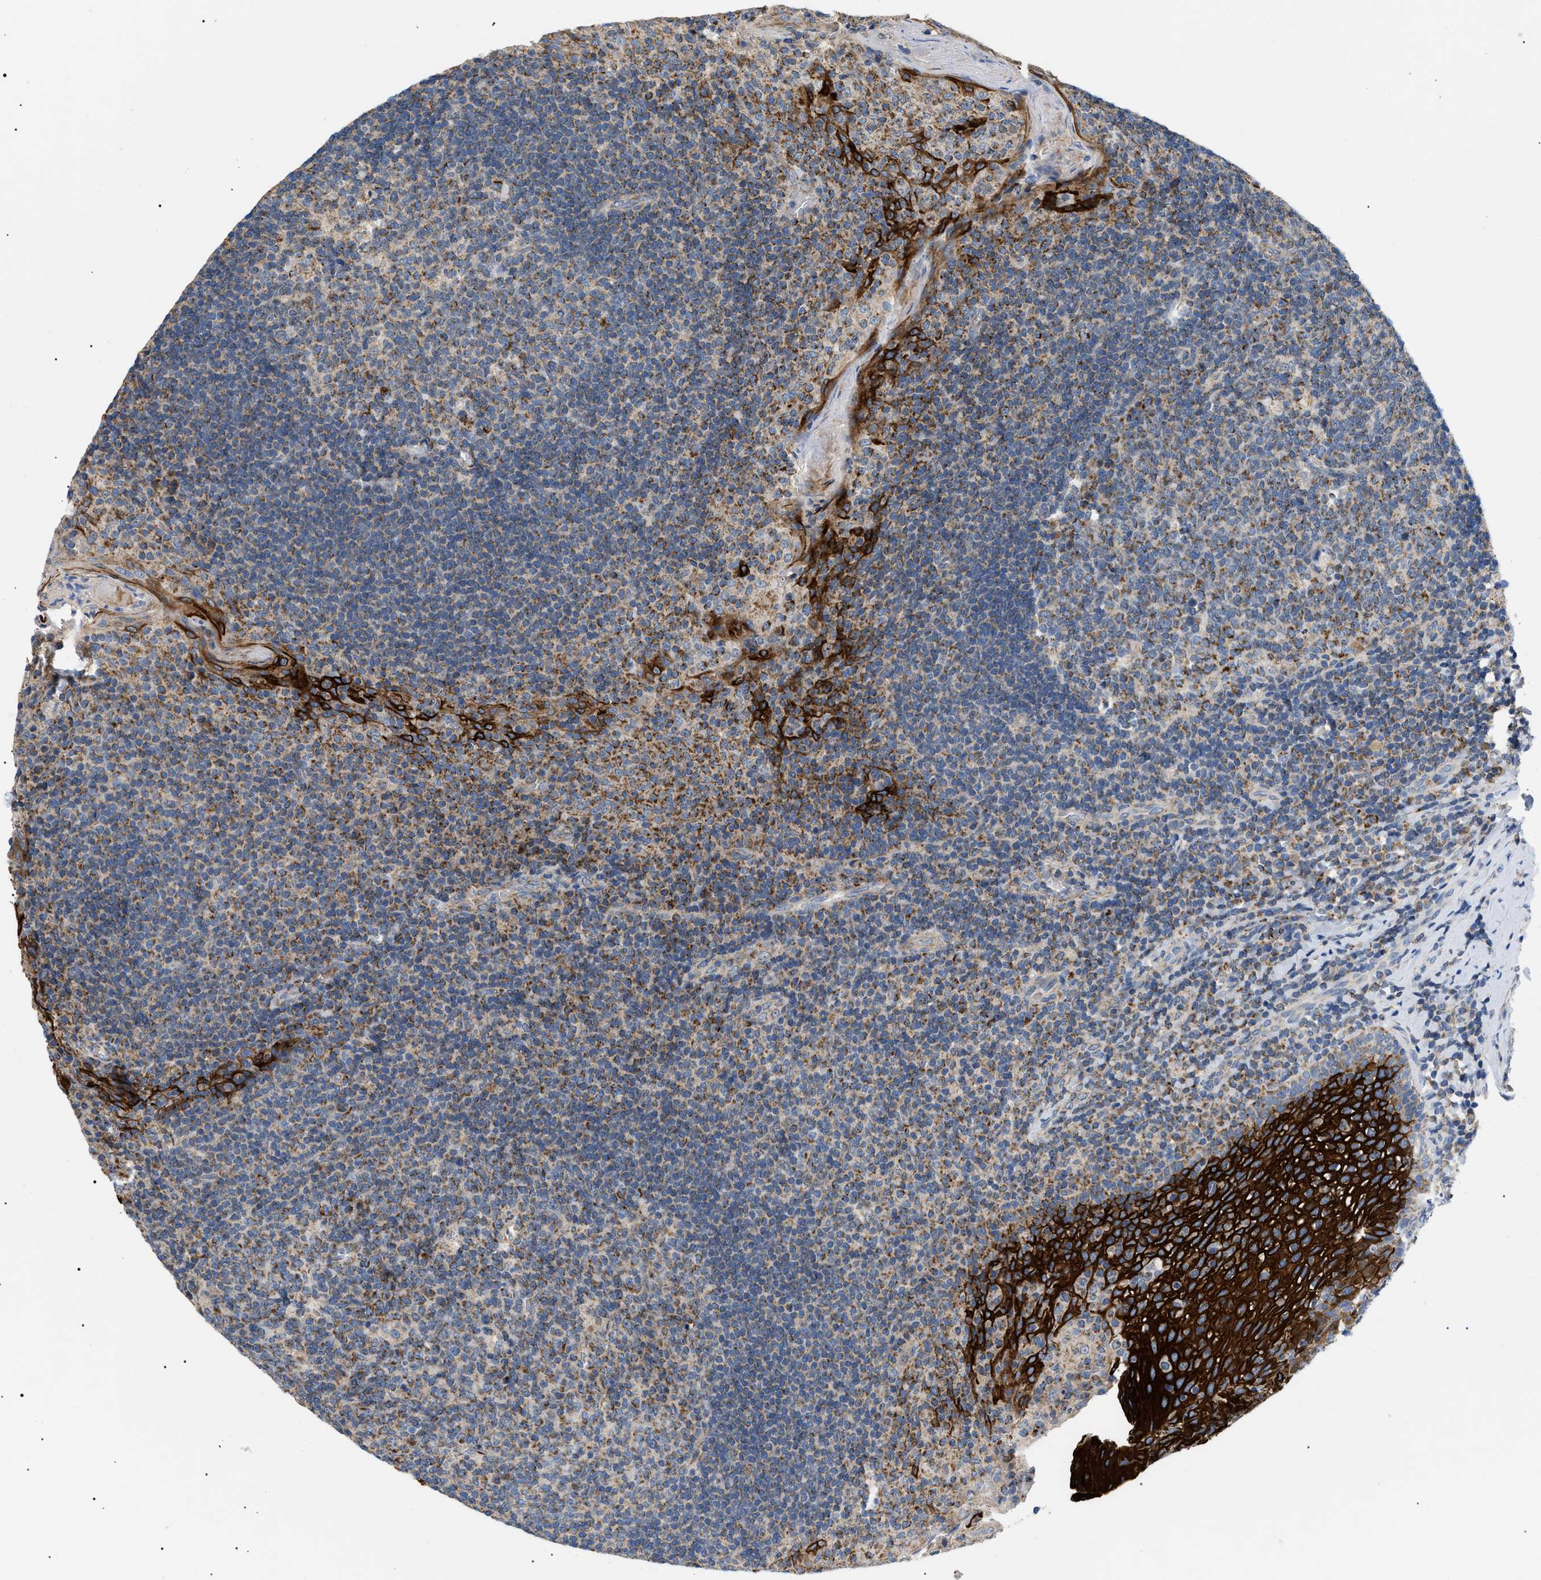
{"staining": {"intensity": "moderate", "quantity": "25%-75%", "location": "cytoplasmic/membranous"}, "tissue": "tonsil", "cell_type": "Germinal center cells", "image_type": "normal", "snomed": [{"axis": "morphology", "description": "Normal tissue, NOS"}, {"axis": "topography", "description": "Tonsil"}], "caption": "A brown stain shows moderate cytoplasmic/membranous positivity of a protein in germinal center cells of benign human tonsil.", "gene": "TOMM6", "patient": {"sex": "male", "age": 17}}